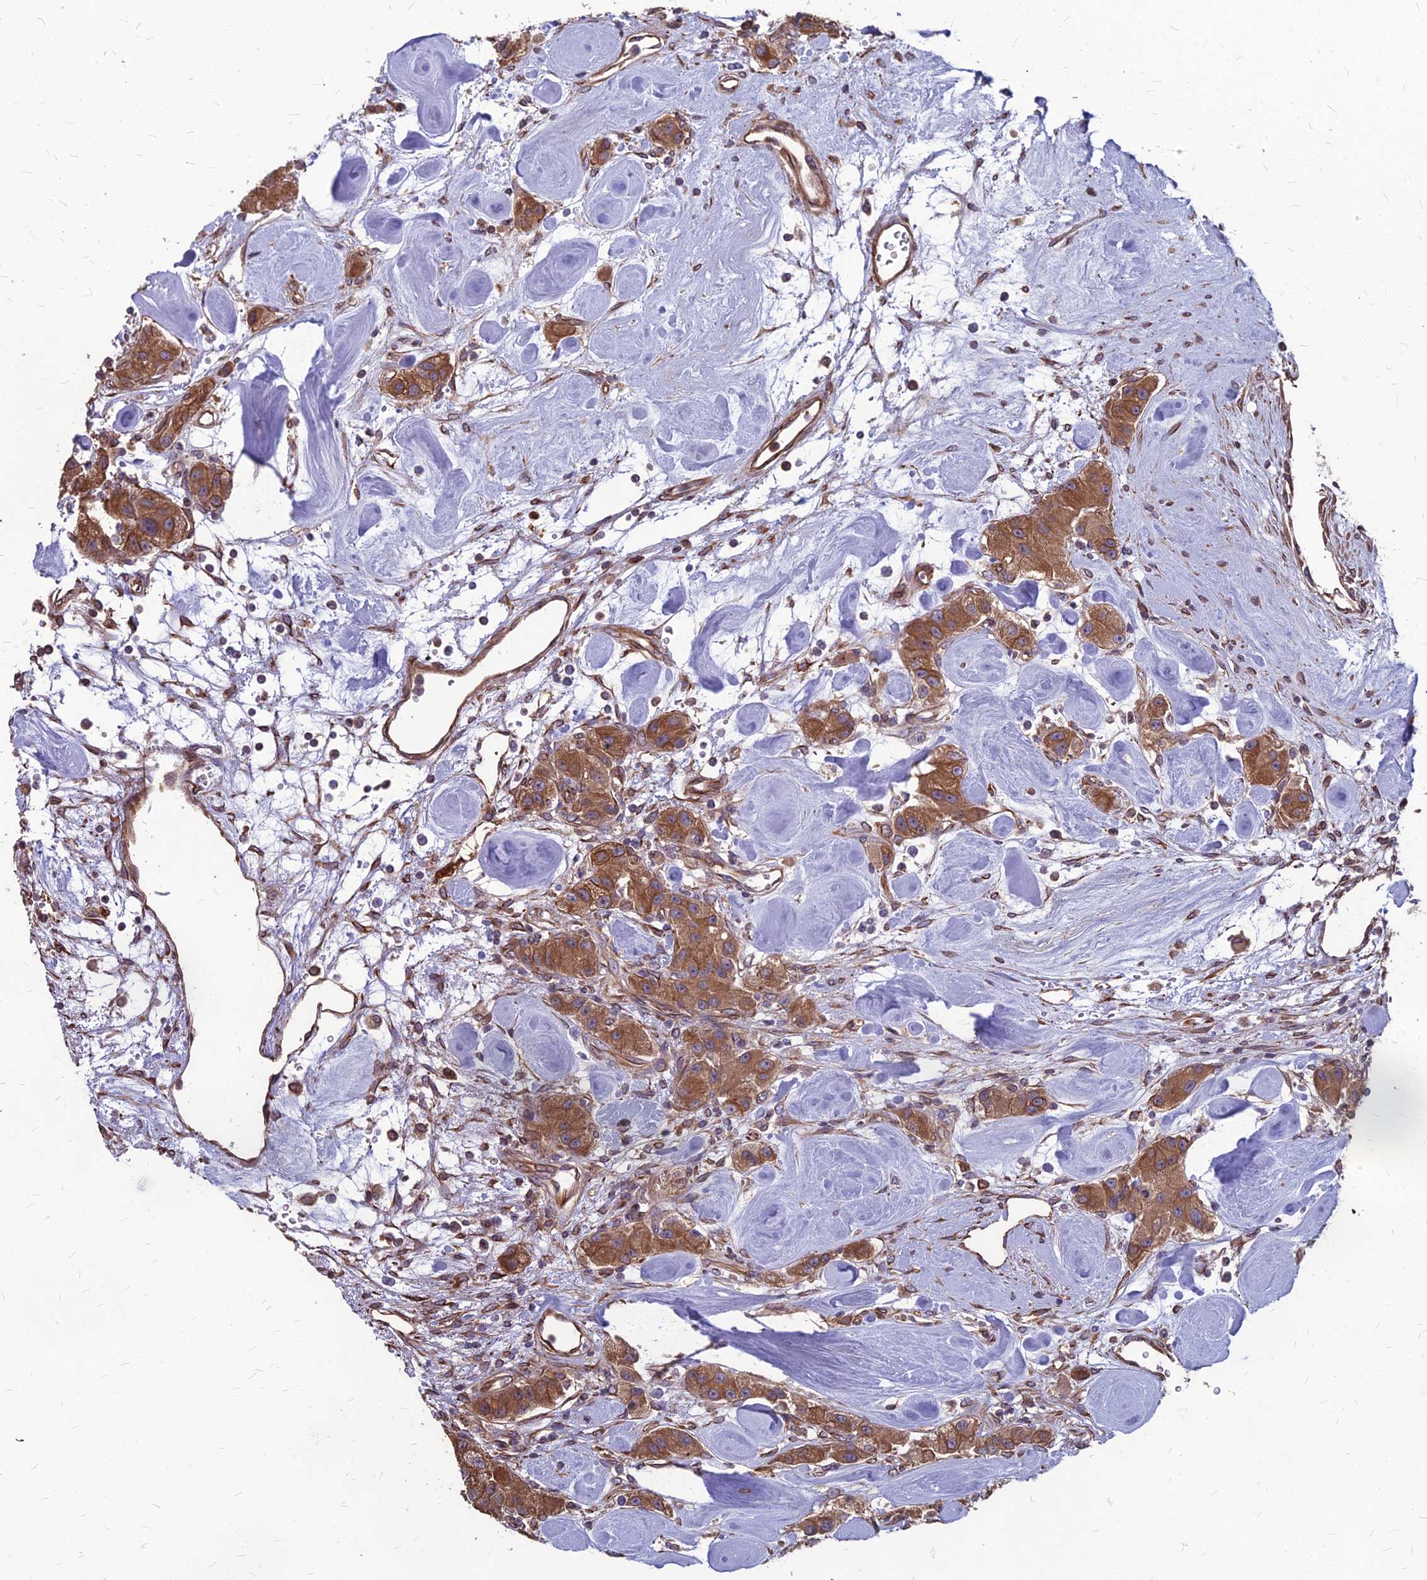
{"staining": {"intensity": "moderate", "quantity": ">75%", "location": "cytoplasmic/membranous"}, "tissue": "carcinoid", "cell_type": "Tumor cells", "image_type": "cancer", "snomed": [{"axis": "morphology", "description": "Carcinoid, malignant, NOS"}, {"axis": "topography", "description": "Pancreas"}], "caption": "Human carcinoid (malignant) stained for a protein (brown) exhibits moderate cytoplasmic/membranous positive expression in about >75% of tumor cells.", "gene": "LSM6", "patient": {"sex": "male", "age": 41}}